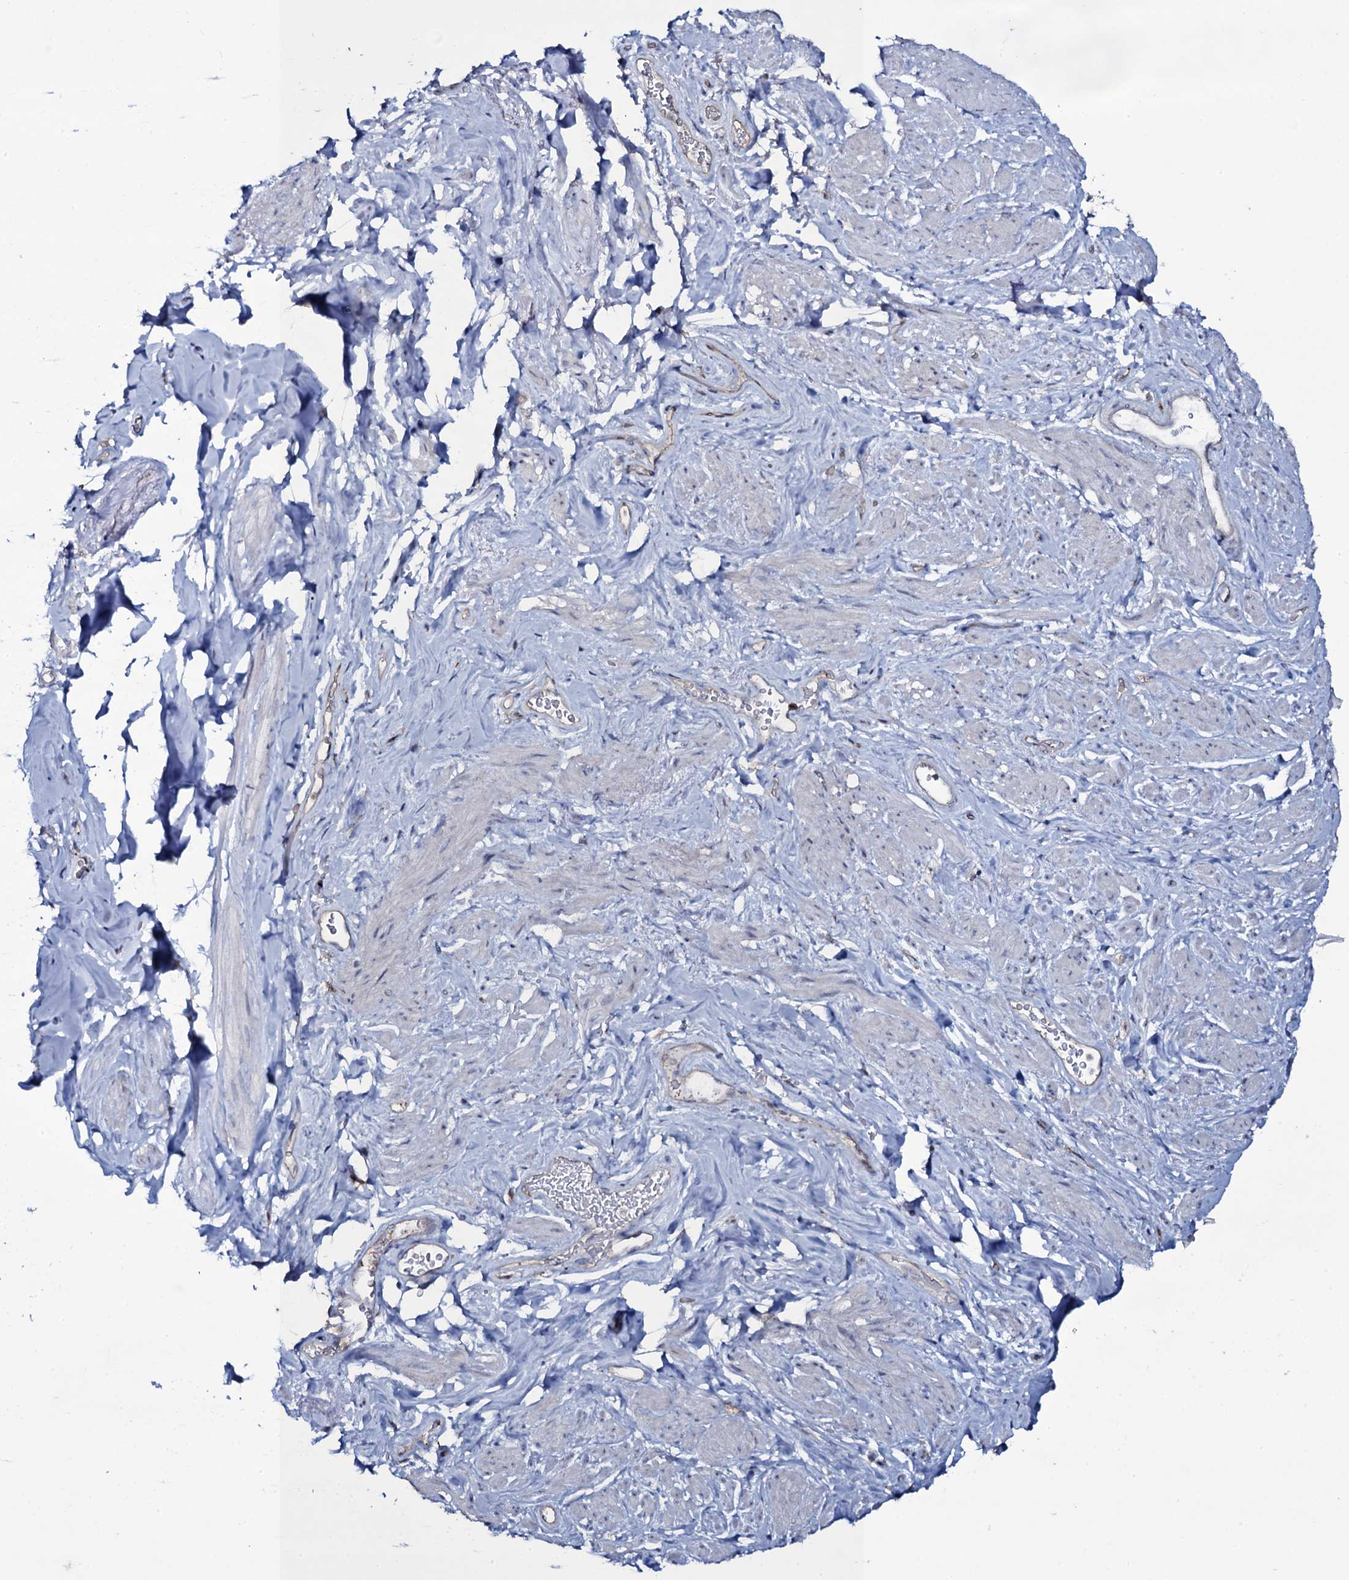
{"staining": {"intensity": "negative", "quantity": "none", "location": "none"}, "tissue": "smooth muscle", "cell_type": "Smooth muscle cells", "image_type": "normal", "snomed": [{"axis": "morphology", "description": "Normal tissue, NOS"}, {"axis": "topography", "description": "Smooth muscle"}, {"axis": "topography", "description": "Peripheral nerve tissue"}], "caption": "Immunohistochemical staining of benign human smooth muscle reveals no significant expression in smooth muscle cells. Nuclei are stained in blue.", "gene": "SNAP23", "patient": {"sex": "male", "age": 69}}